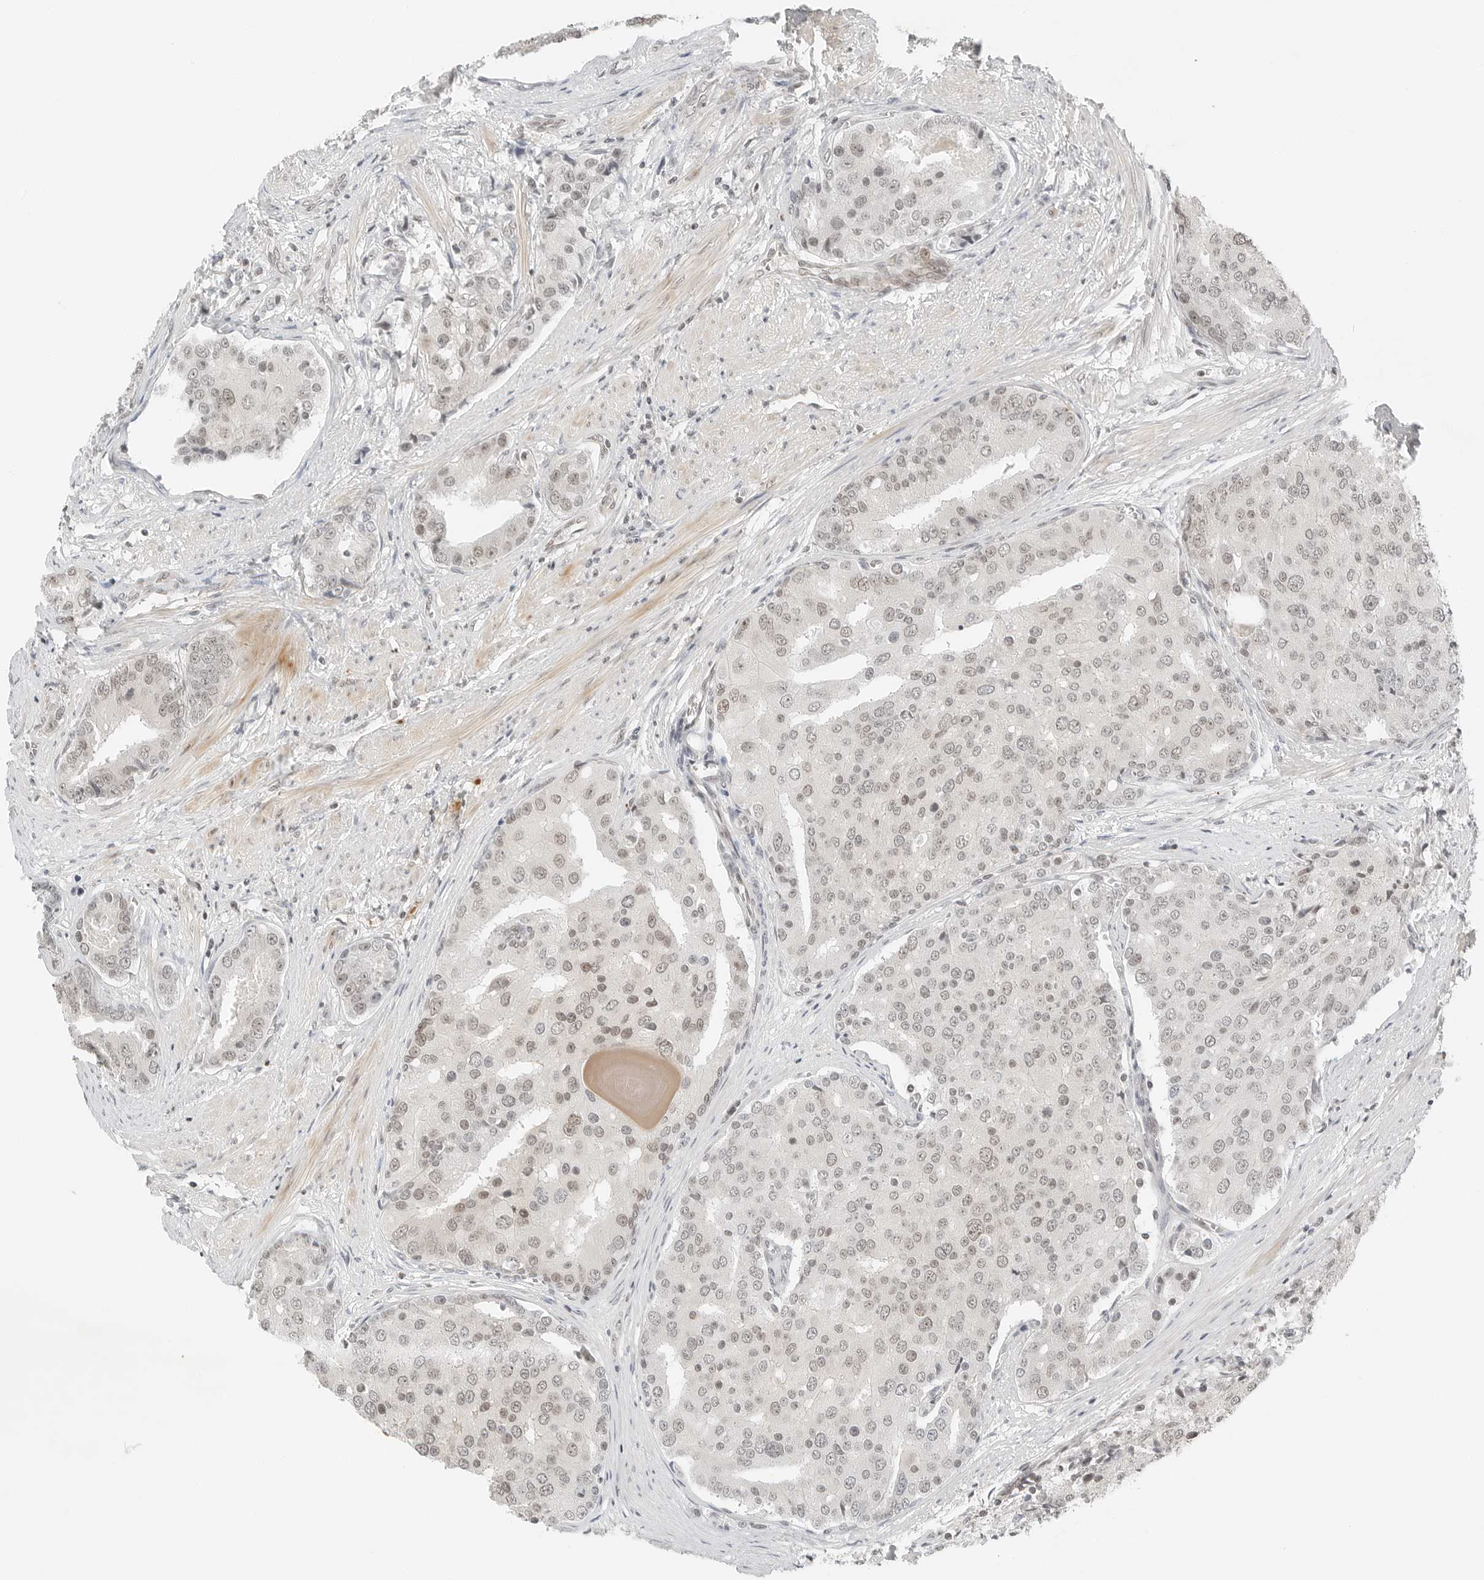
{"staining": {"intensity": "weak", "quantity": "25%-75%", "location": "nuclear"}, "tissue": "prostate cancer", "cell_type": "Tumor cells", "image_type": "cancer", "snomed": [{"axis": "morphology", "description": "Adenocarcinoma, High grade"}, {"axis": "topography", "description": "Prostate"}], "caption": "DAB (3,3'-diaminobenzidine) immunohistochemical staining of human prostate cancer (adenocarcinoma (high-grade)) displays weak nuclear protein positivity in approximately 25%-75% of tumor cells.", "gene": "CRTC2", "patient": {"sex": "male", "age": 50}}